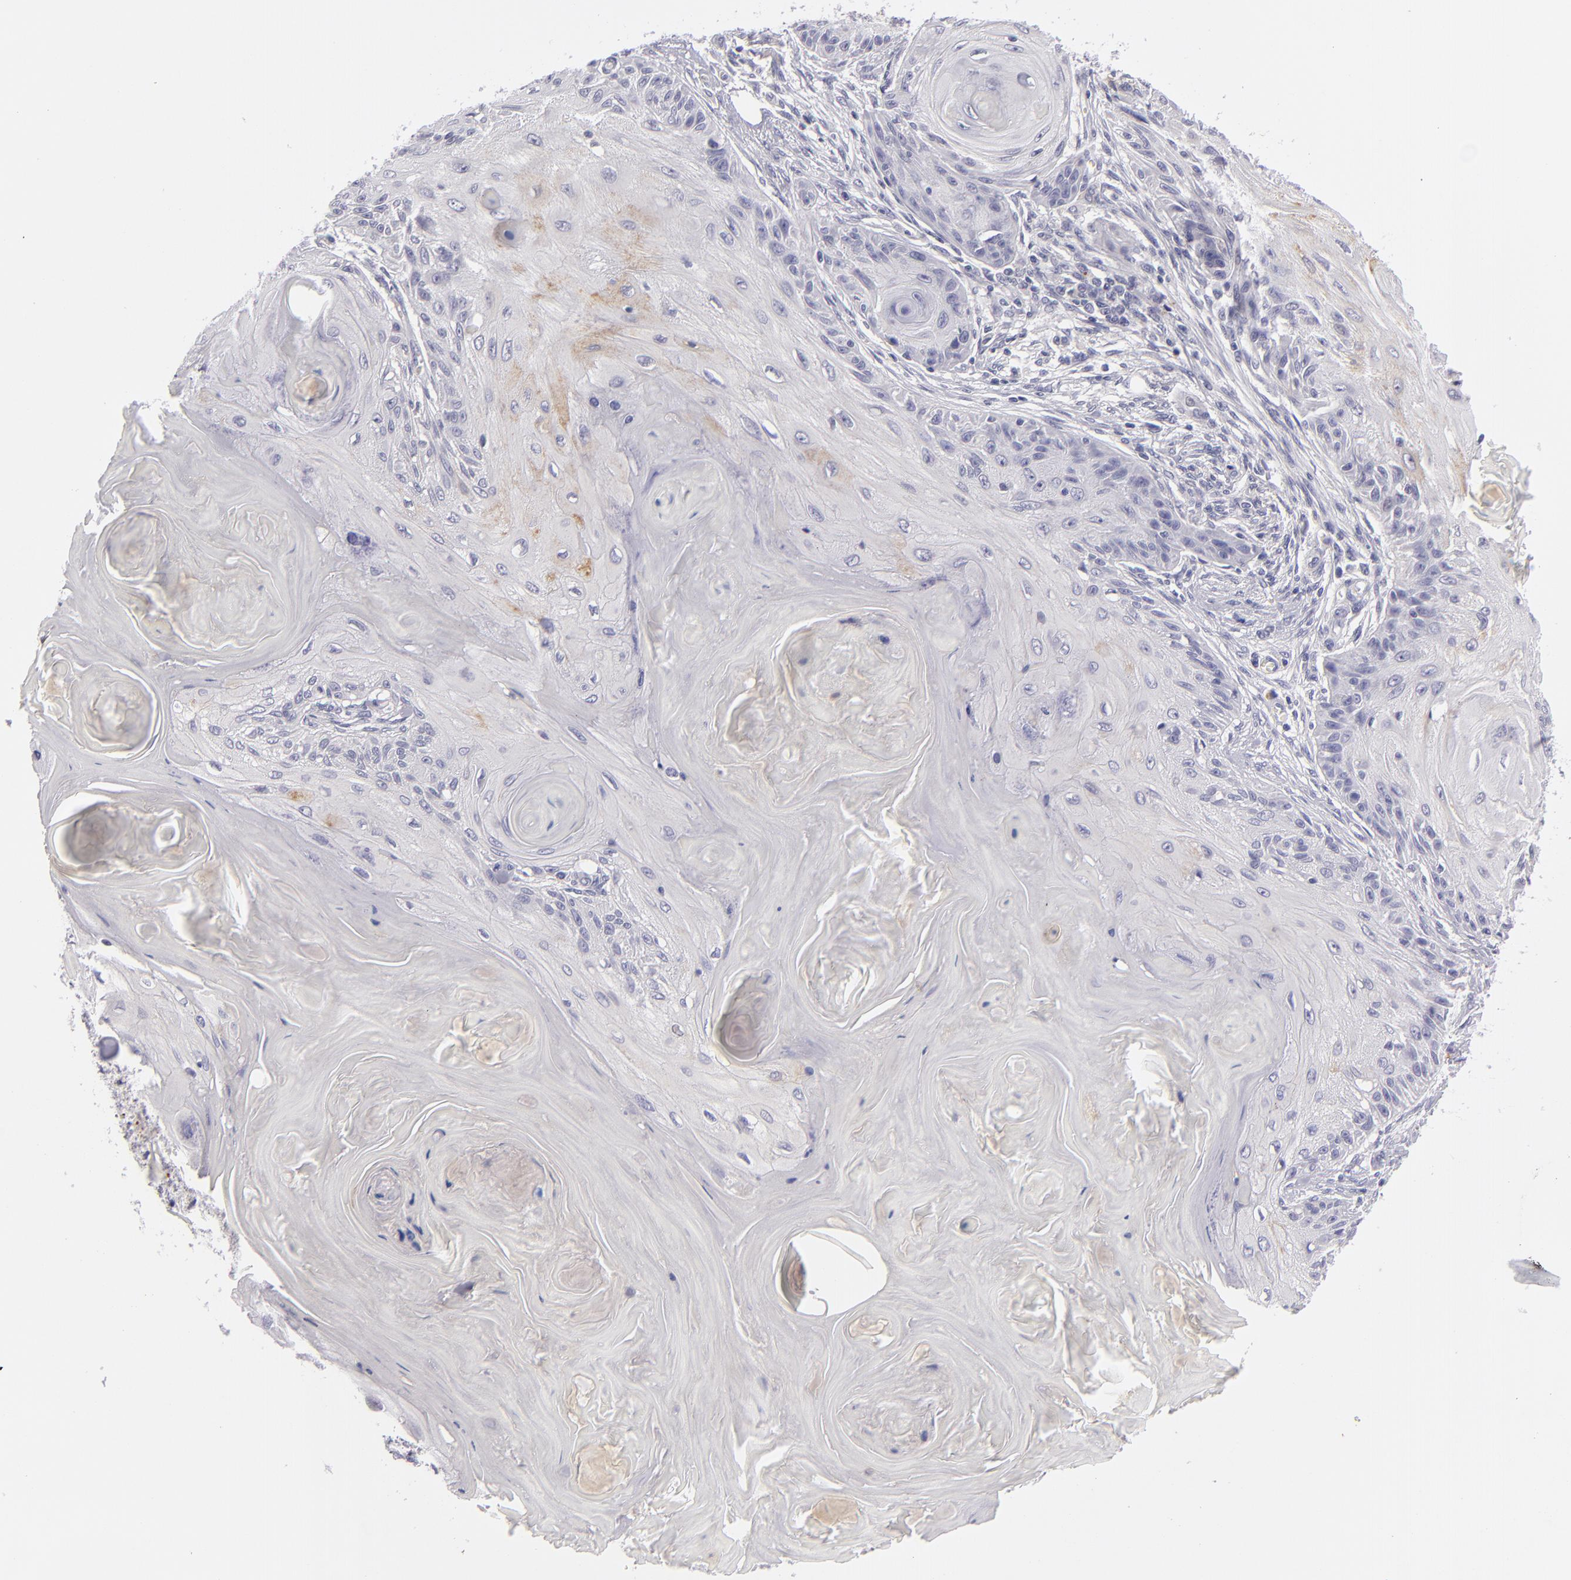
{"staining": {"intensity": "negative", "quantity": "none", "location": "none"}, "tissue": "skin cancer", "cell_type": "Tumor cells", "image_type": "cancer", "snomed": [{"axis": "morphology", "description": "Squamous cell carcinoma, NOS"}, {"axis": "topography", "description": "Skin"}], "caption": "The immunohistochemistry (IHC) histopathology image has no significant staining in tumor cells of skin squamous cell carcinoma tissue.", "gene": "TNNC1", "patient": {"sex": "female", "age": 88}}